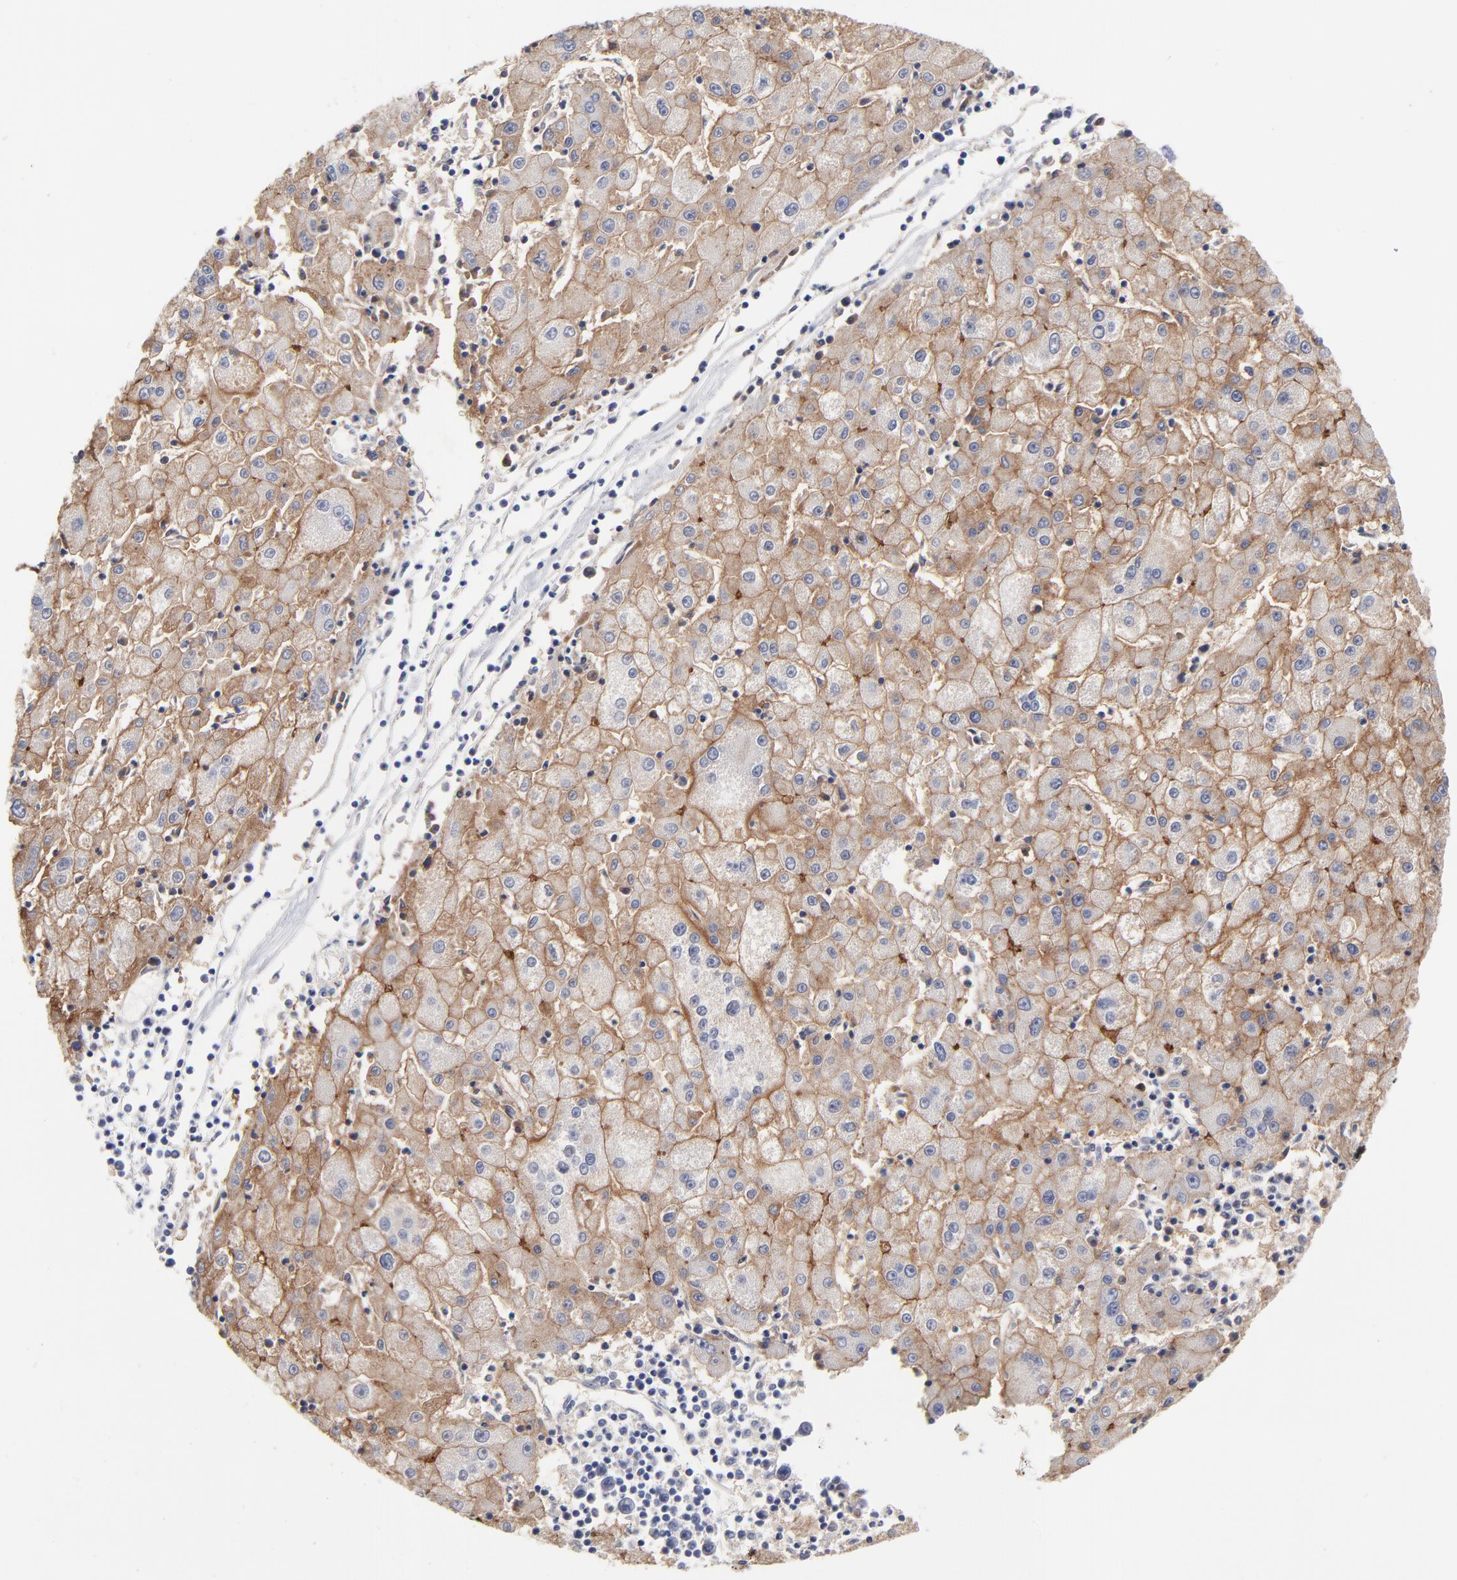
{"staining": {"intensity": "weak", "quantity": ">75%", "location": "cytoplasmic/membranous"}, "tissue": "liver cancer", "cell_type": "Tumor cells", "image_type": "cancer", "snomed": [{"axis": "morphology", "description": "Carcinoma, Hepatocellular, NOS"}, {"axis": "topography", "description": "Liver"}], "caption": "Brown immunohistochemical staining in human liver cancer reveals weak cytoplasmic/membranous positivity in about >75% of tumor cells.", "gene": "CXADR", "patient": {"sex": "male", "age": 72}}